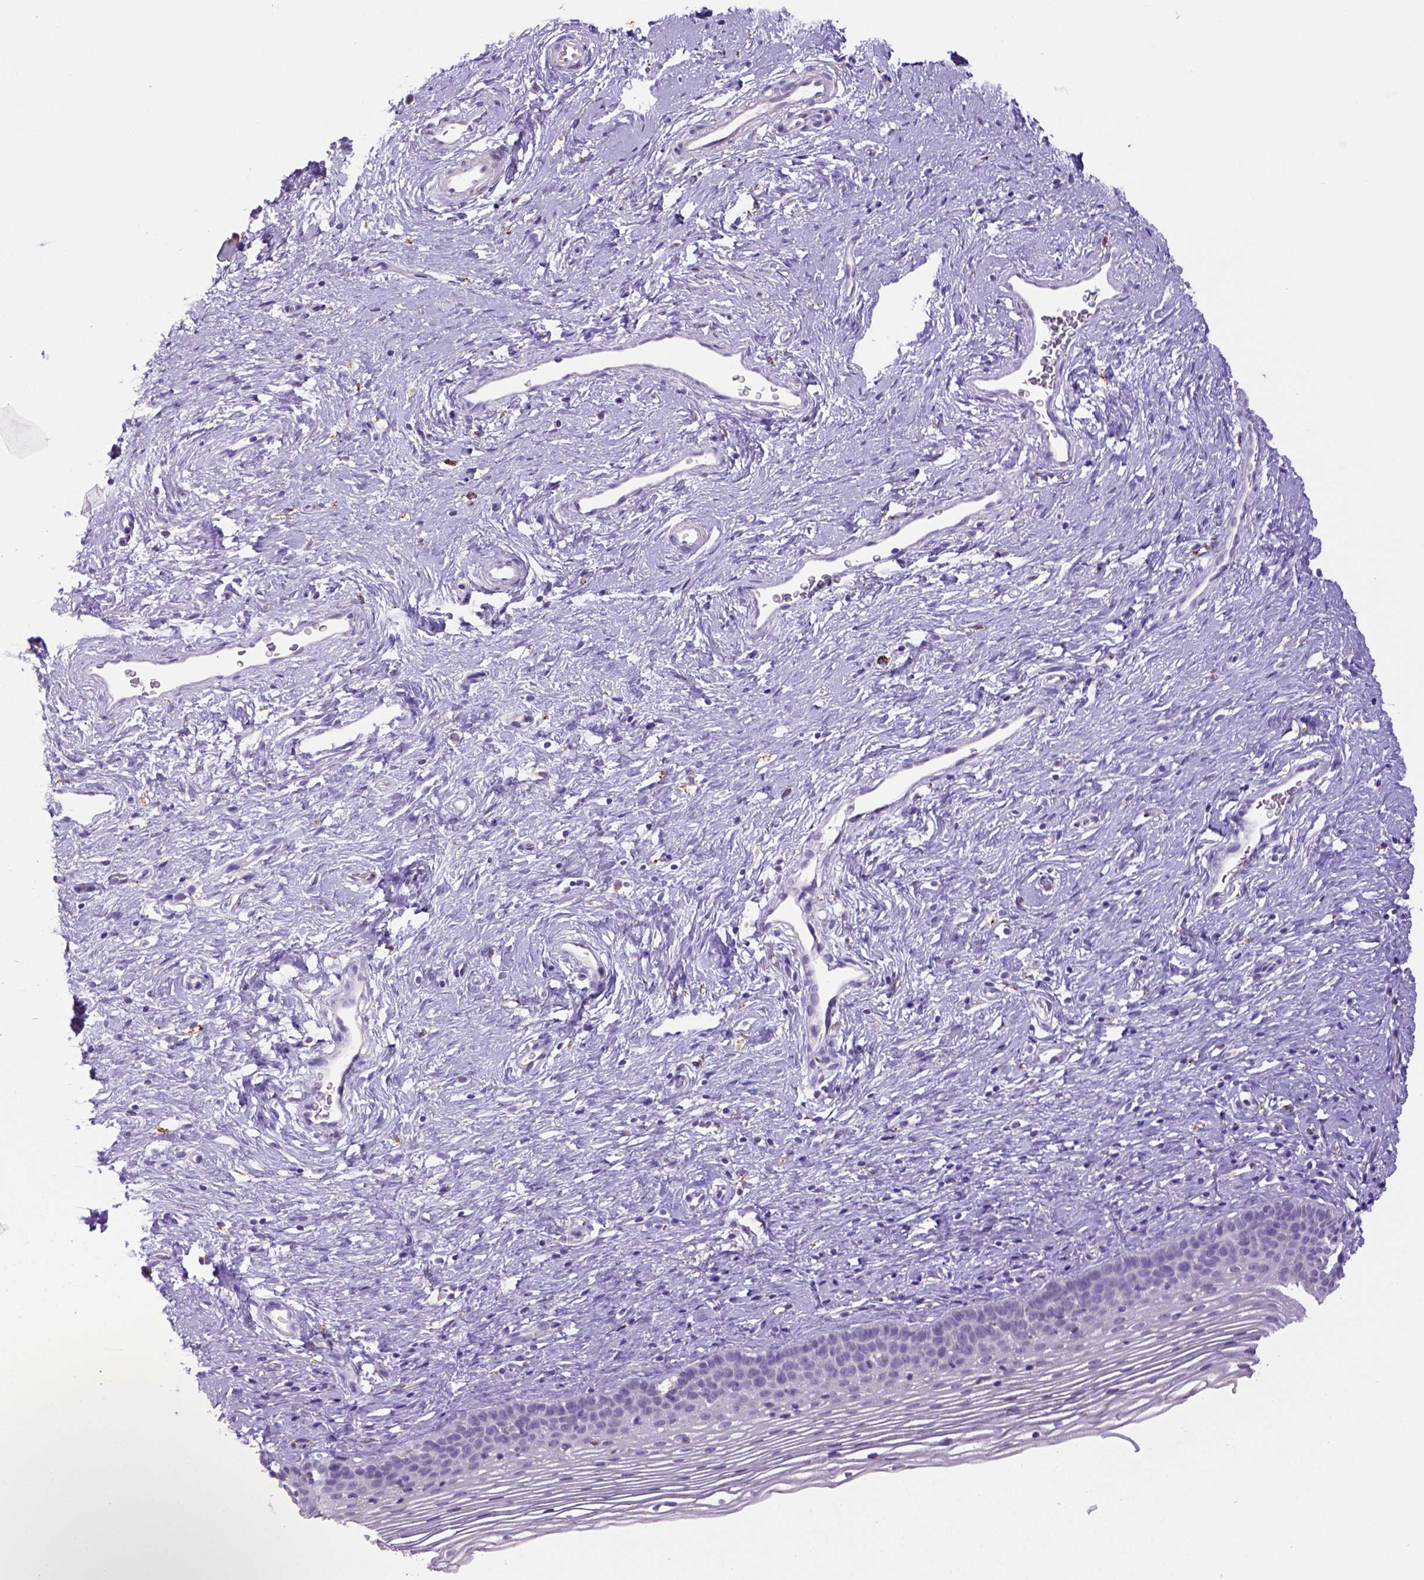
{"staining": {"intensity": "negative", "quantity": "none", "location": "none"}, "tissue": "cervix", "cell_type": "Glandular cells", "image_type": "normal", "snomed": [{"axis": "morphology", "description": "Normal tissue, NOS"}, {"axis": "topography", "description": "Cervix"}], "caption": "There is no significant staining in glandular cells of cervix. (Brightfield microscopy of DAB (3,3'-diaminobenzidine) IHC at high magnification).", "gene": "CD68", "patient": {"sex": "female", "age": 39}}